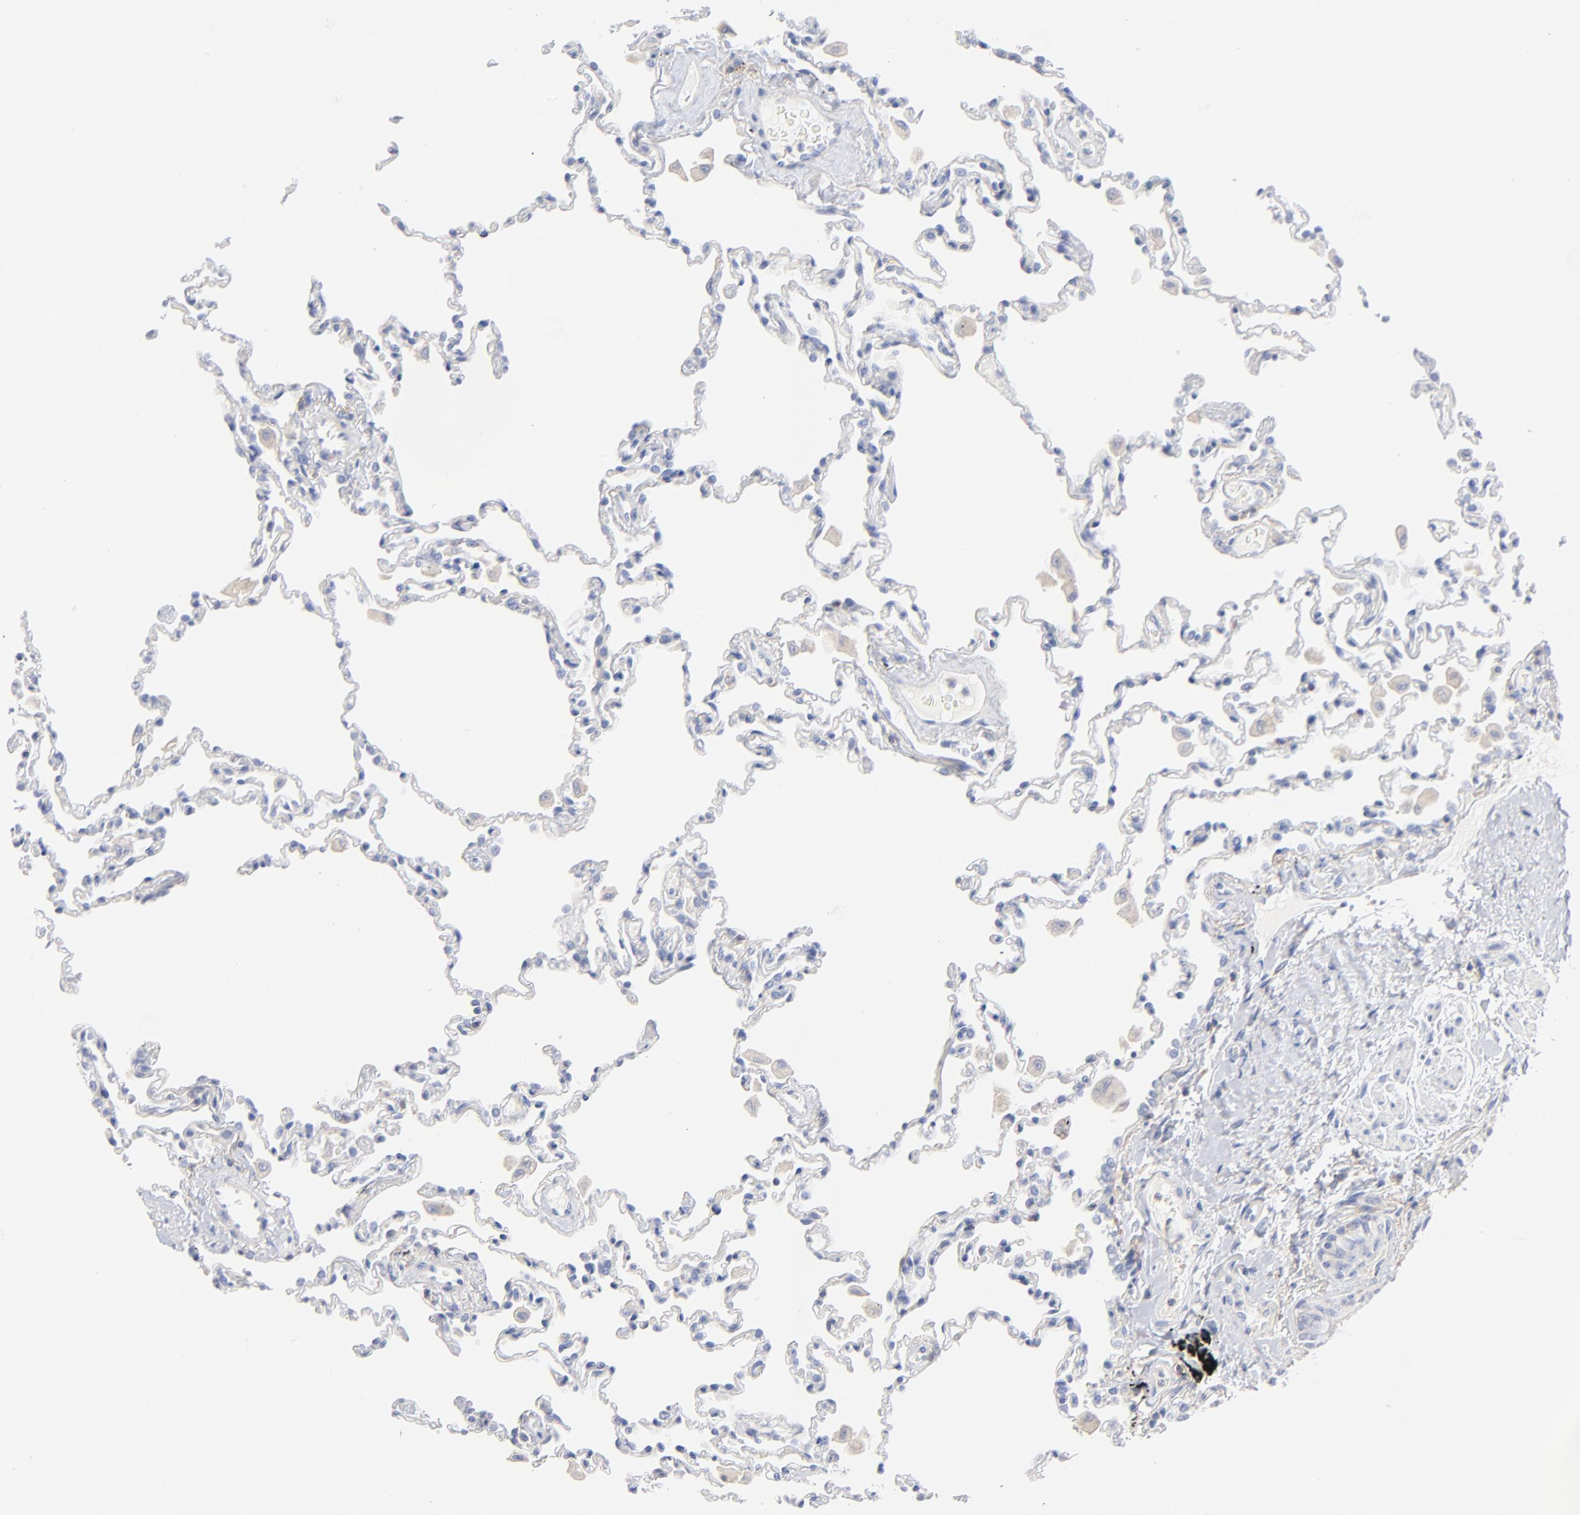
{"staining": {"intensity": "negative", "quantity": "none", "location": "none"}, "tissue": "lung", "cell_type": "Alveolar cells", "image_type": "normal", "snomed": [{"axis": "morphology", "description": "Normal tissue, NOS"}, {"axis": "topography", "description": "Lung"}], "caption": "A photomicrograph of lung stained for a protein demonstrates no brown staining in alveolar cells. The staining is performed using DAB brown chromogen with nuclei counter-stained in using hematoxylin.", "gene": "SEPTIN11", "patient": {"sex": "male", "age": 59}}